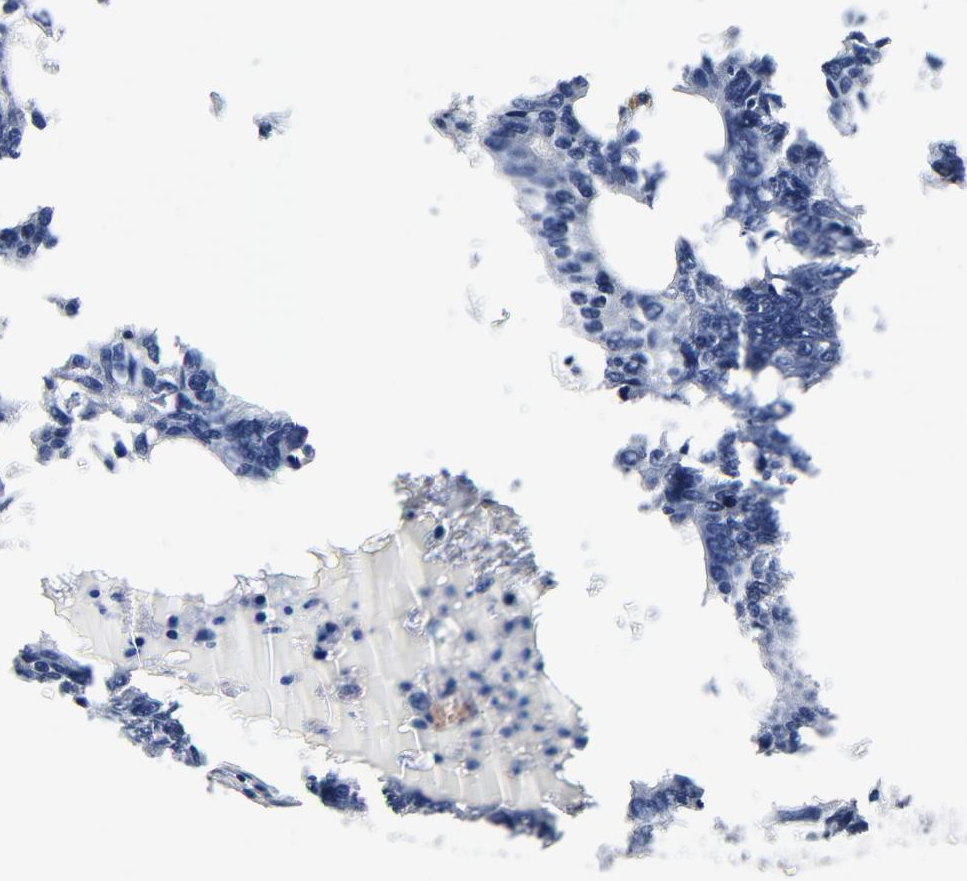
{"staining": {"intensity": "negative", "quantity": "none", "location": "none"}, "tissue": "colorectal cancer", "cell_type": "Tumor cells", "image_type": "cancer", "snomed": [{"axis": "morphology", "description": "Adenocarcinoma, NOS"}, {"axis": "topography", "description": "Colon"}], "caption": "This is an immunohistochemistry image of human colorectal cancer (adenocarcinoma). There is no staining in tumor cells.", "gene": "BIRC5", "patient": {"sex": "female", "age": 55}}